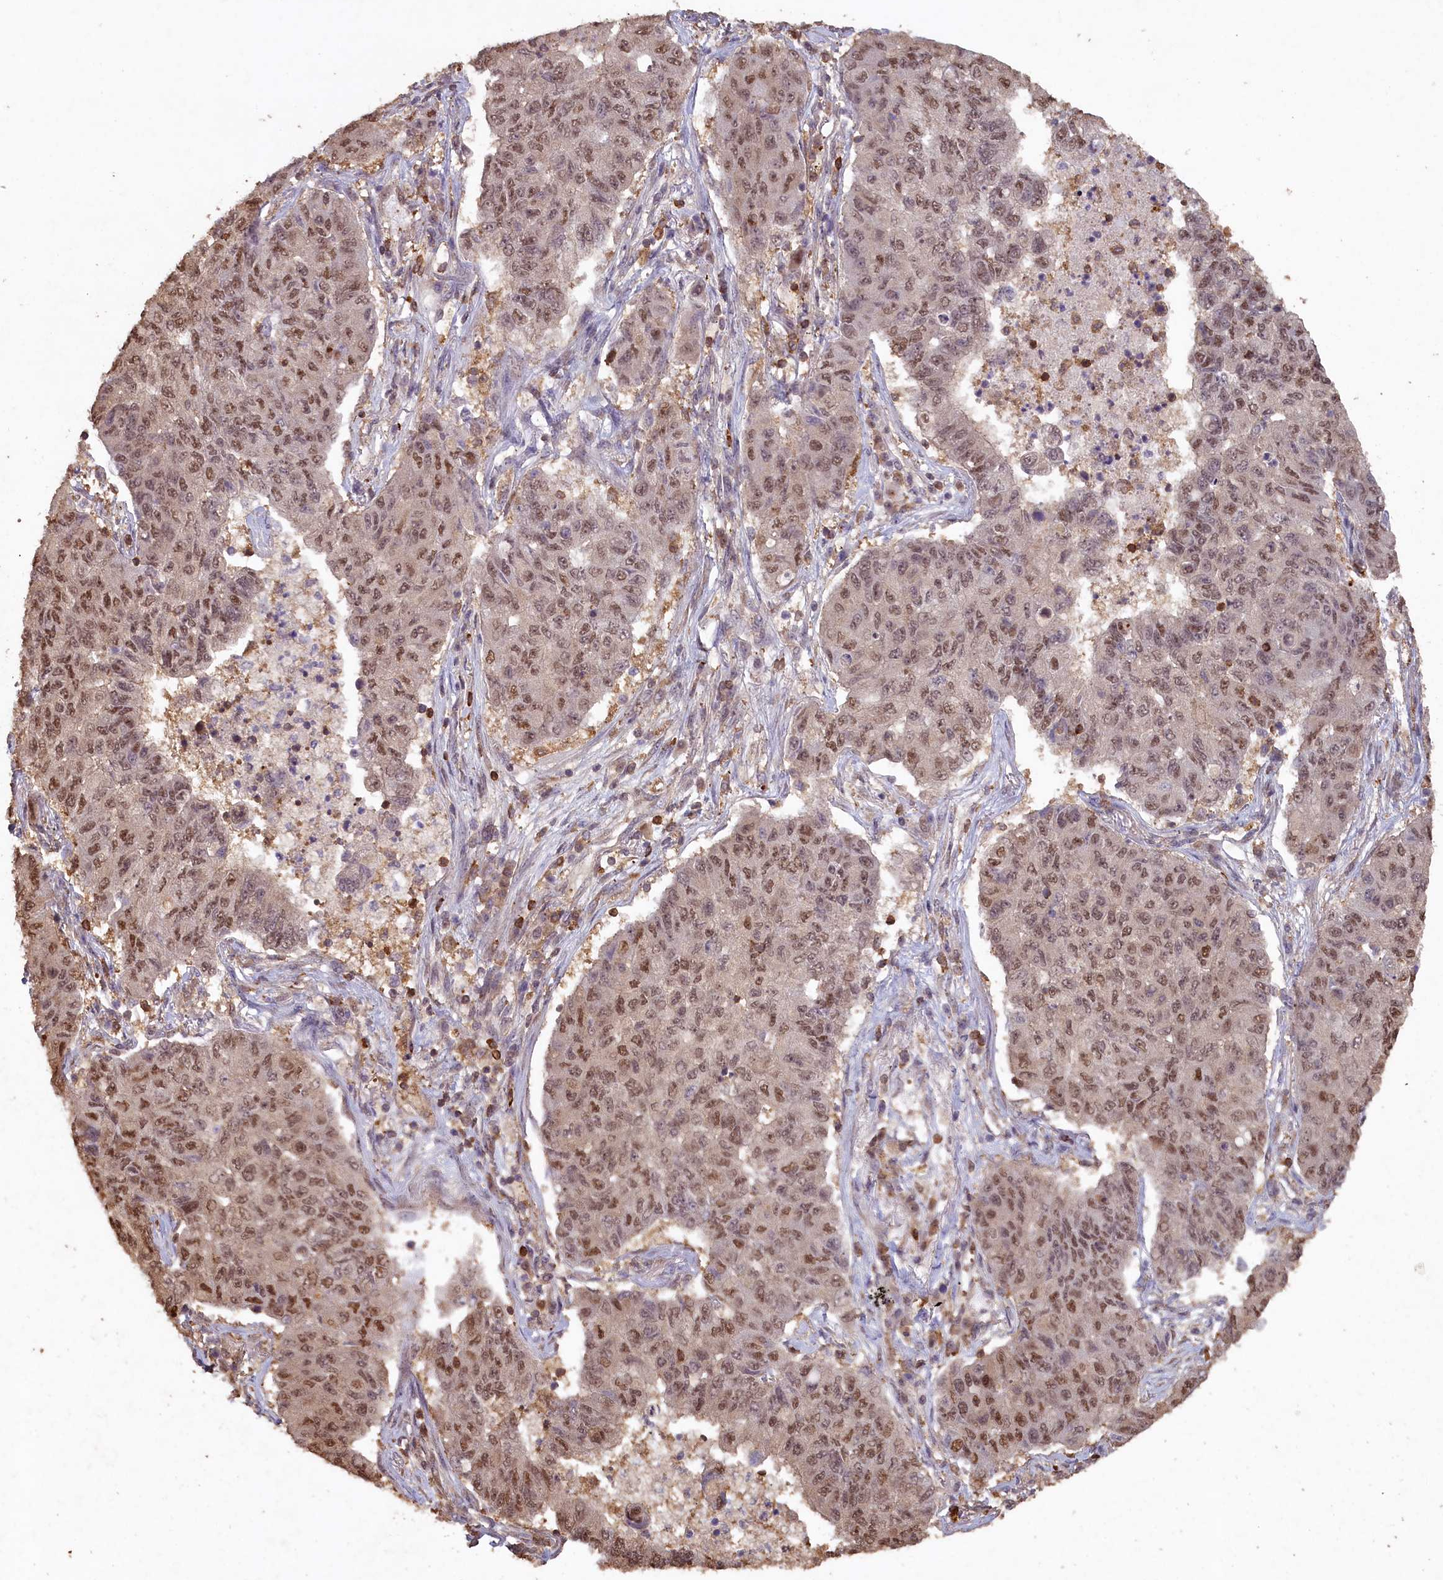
{"staining": {"intensity": "moderate", "quantity": ">75%", "location": "nuclear"}, "tissue": "lung cancer", "cell_type": "Tumor cells", "image_type": "cancer", "snomed": [{"axis": "morphology", "description": "Squamous cell carcinoma, NOS"}, {"axis": "topography", "description": "Lung"}], "caption": "Immunohistochemical staining of lung squamous cell carcinoma exhibits medium levels of moderate nuclear protein expression in about >75% of tumor cells.", "gene": "MADD", "patient": {"sex": "male", "age": 74}}